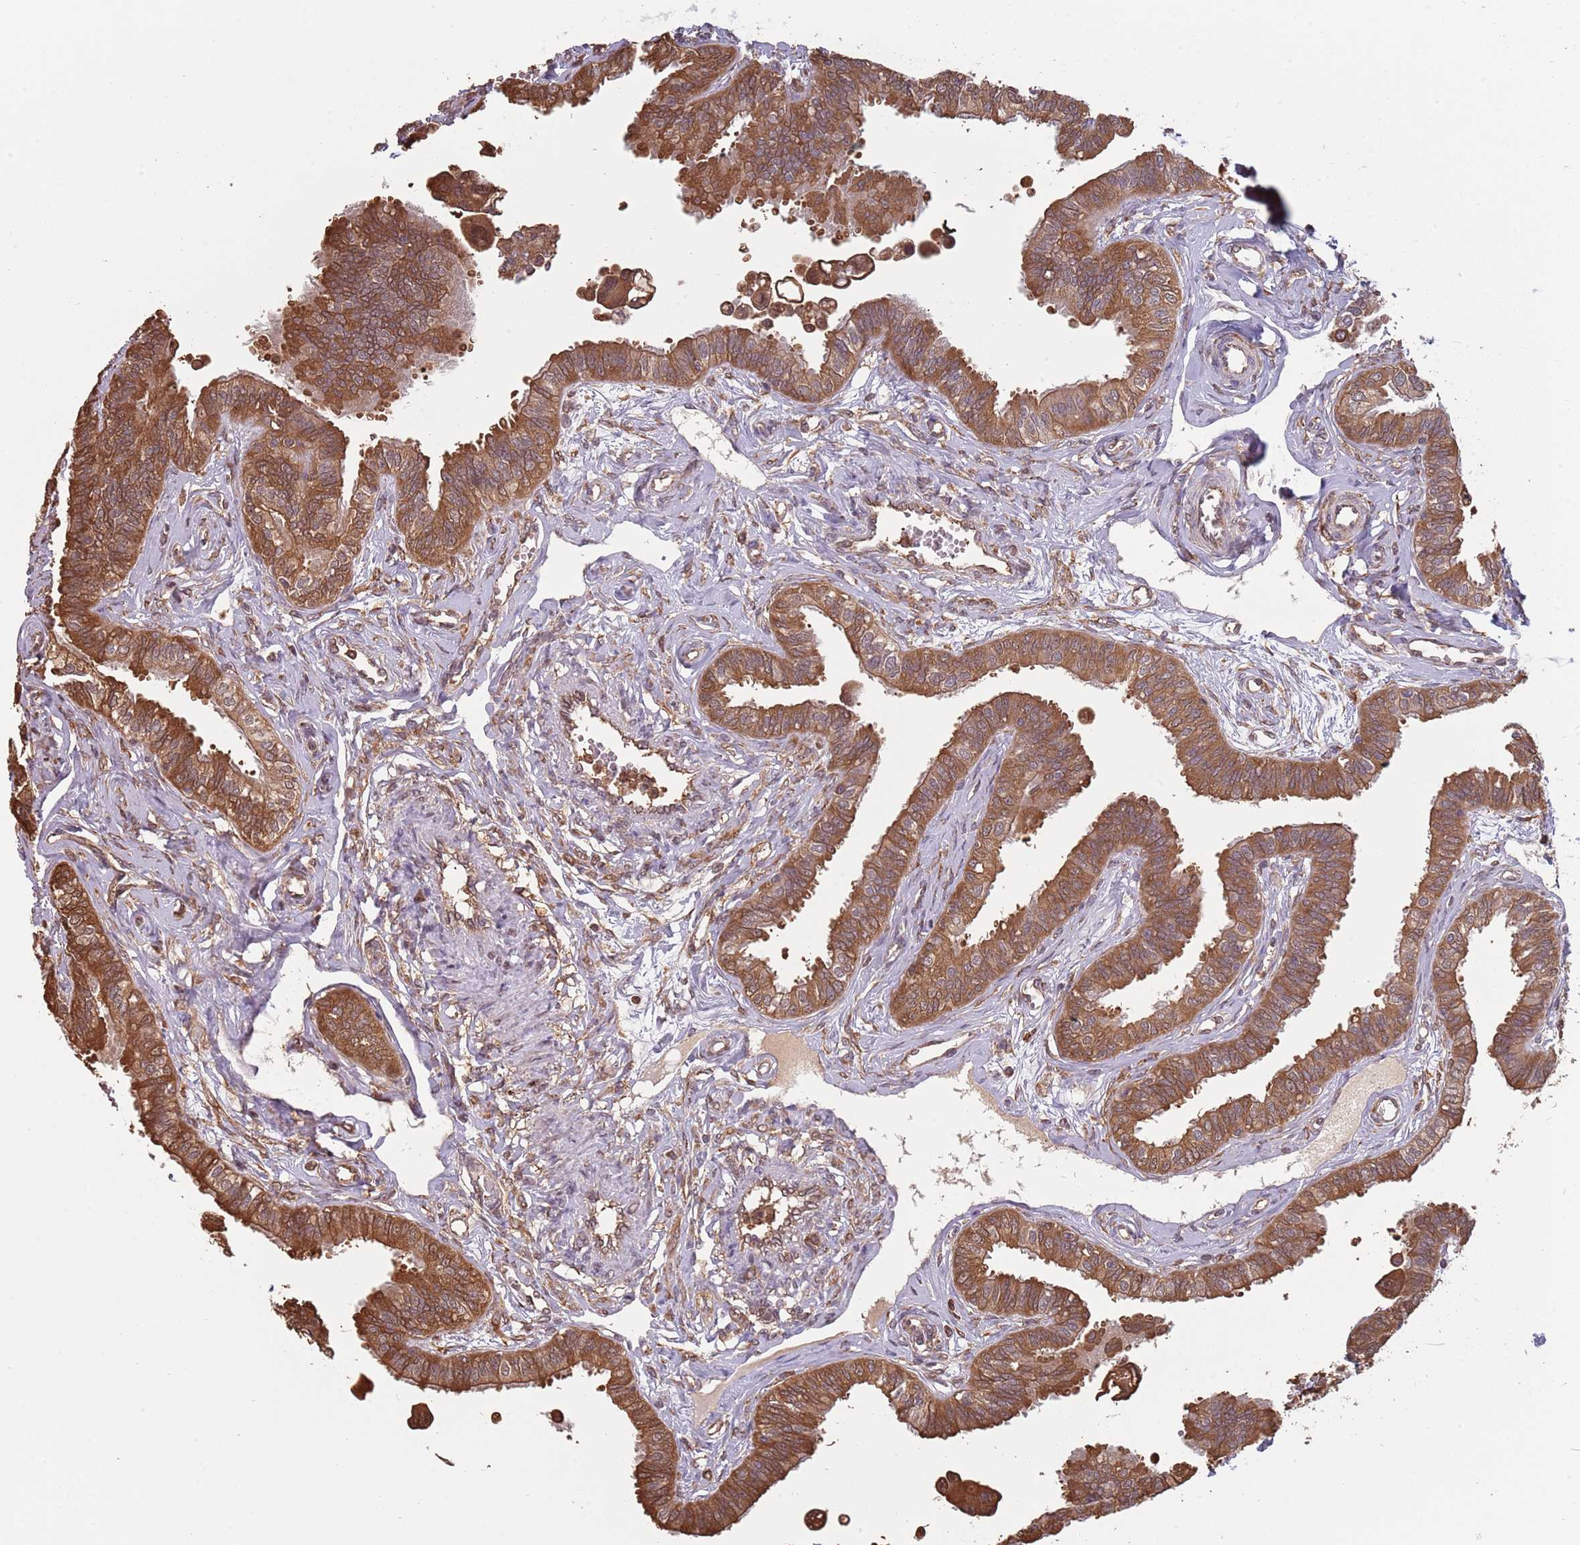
{"staining": {"intensity": "strong", "quantity": ">75%", "location": "cytoplasmic/membranous"}, "tissue": "fallopian tube", "cell_type": "Glandular cells", "image_type": "normal", "snomed": [{"axis": "morphology", "description": "Normal tissue, NOS"}, {"axis": "morphology", "description": "Carcinoma, NOS"}, {"axis": "topography", "description": "Fallopian tube"}, {"axis": "topography", "description": "Ovary"}], "caption": "The histopathology image reveals staining of normal fallopian tube, revealing strong cytoplasmic/membranous protein expression (brown color) within glandular cells.", "gene": "COG4", "patient": {"sex": "female", "age": 59}}